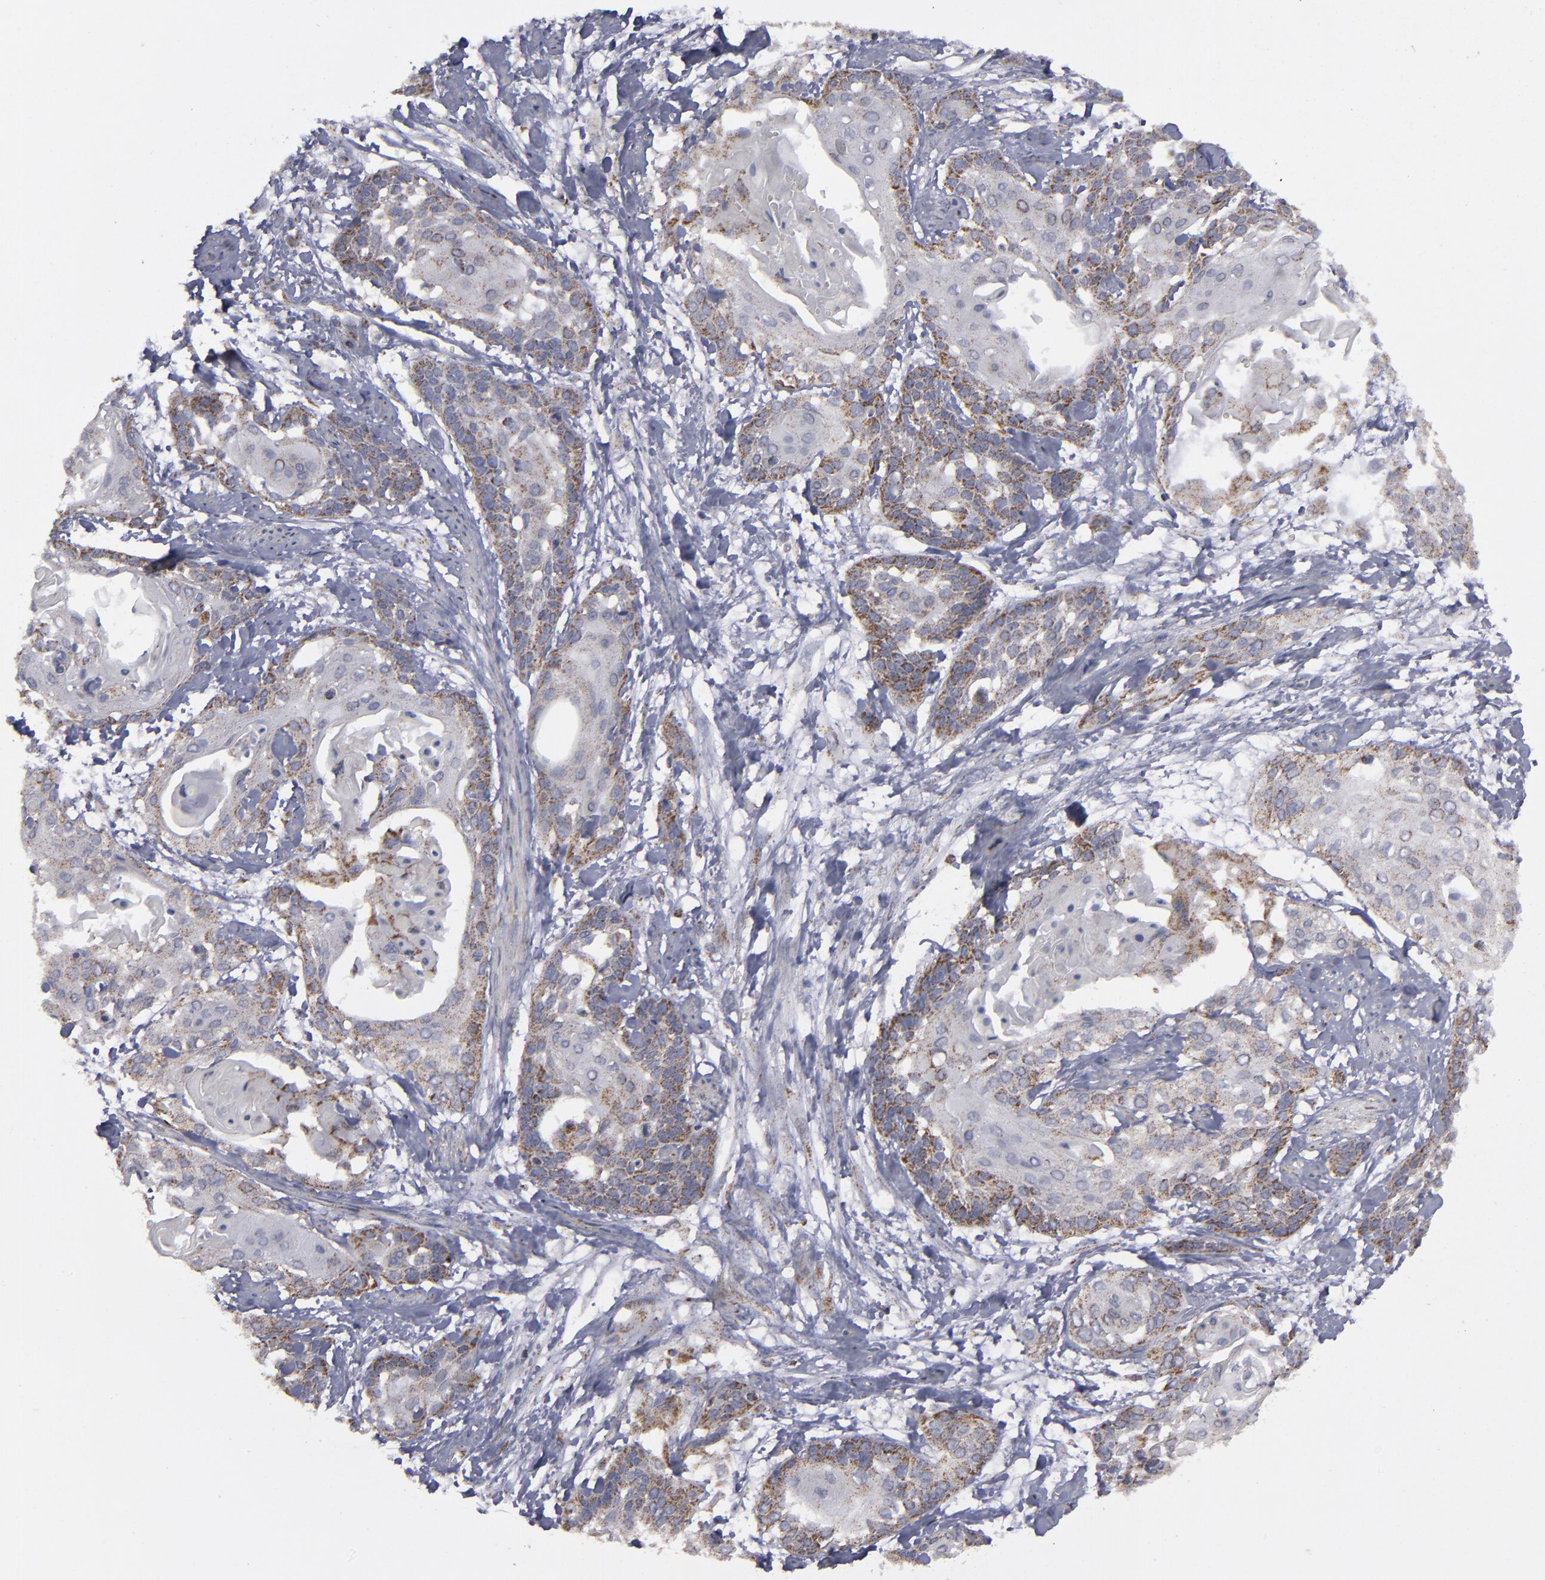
{"staining": {"intensity": "strong", "quantity": ">75%", "location": "cytoplasmic/membranous"}, "tissue": "cervical cancer", "cell_type": "Tumor cells", "image_type": "cancer", "snomed": [{"axis": "morphology", "description": "Squamous cell carcinoma, NOS"}, {"axis": "topography", "description": "Cervix"}], "caption": "This is a micrograph of immunohistochemistry (IHC) staining of cervical squamous cell carcinoma, which shows strong positivity in the cytoplasmic/membranous of tumor cells.", "gene": "MYOM2", "patient": {"sex": "female", "age": 57}}